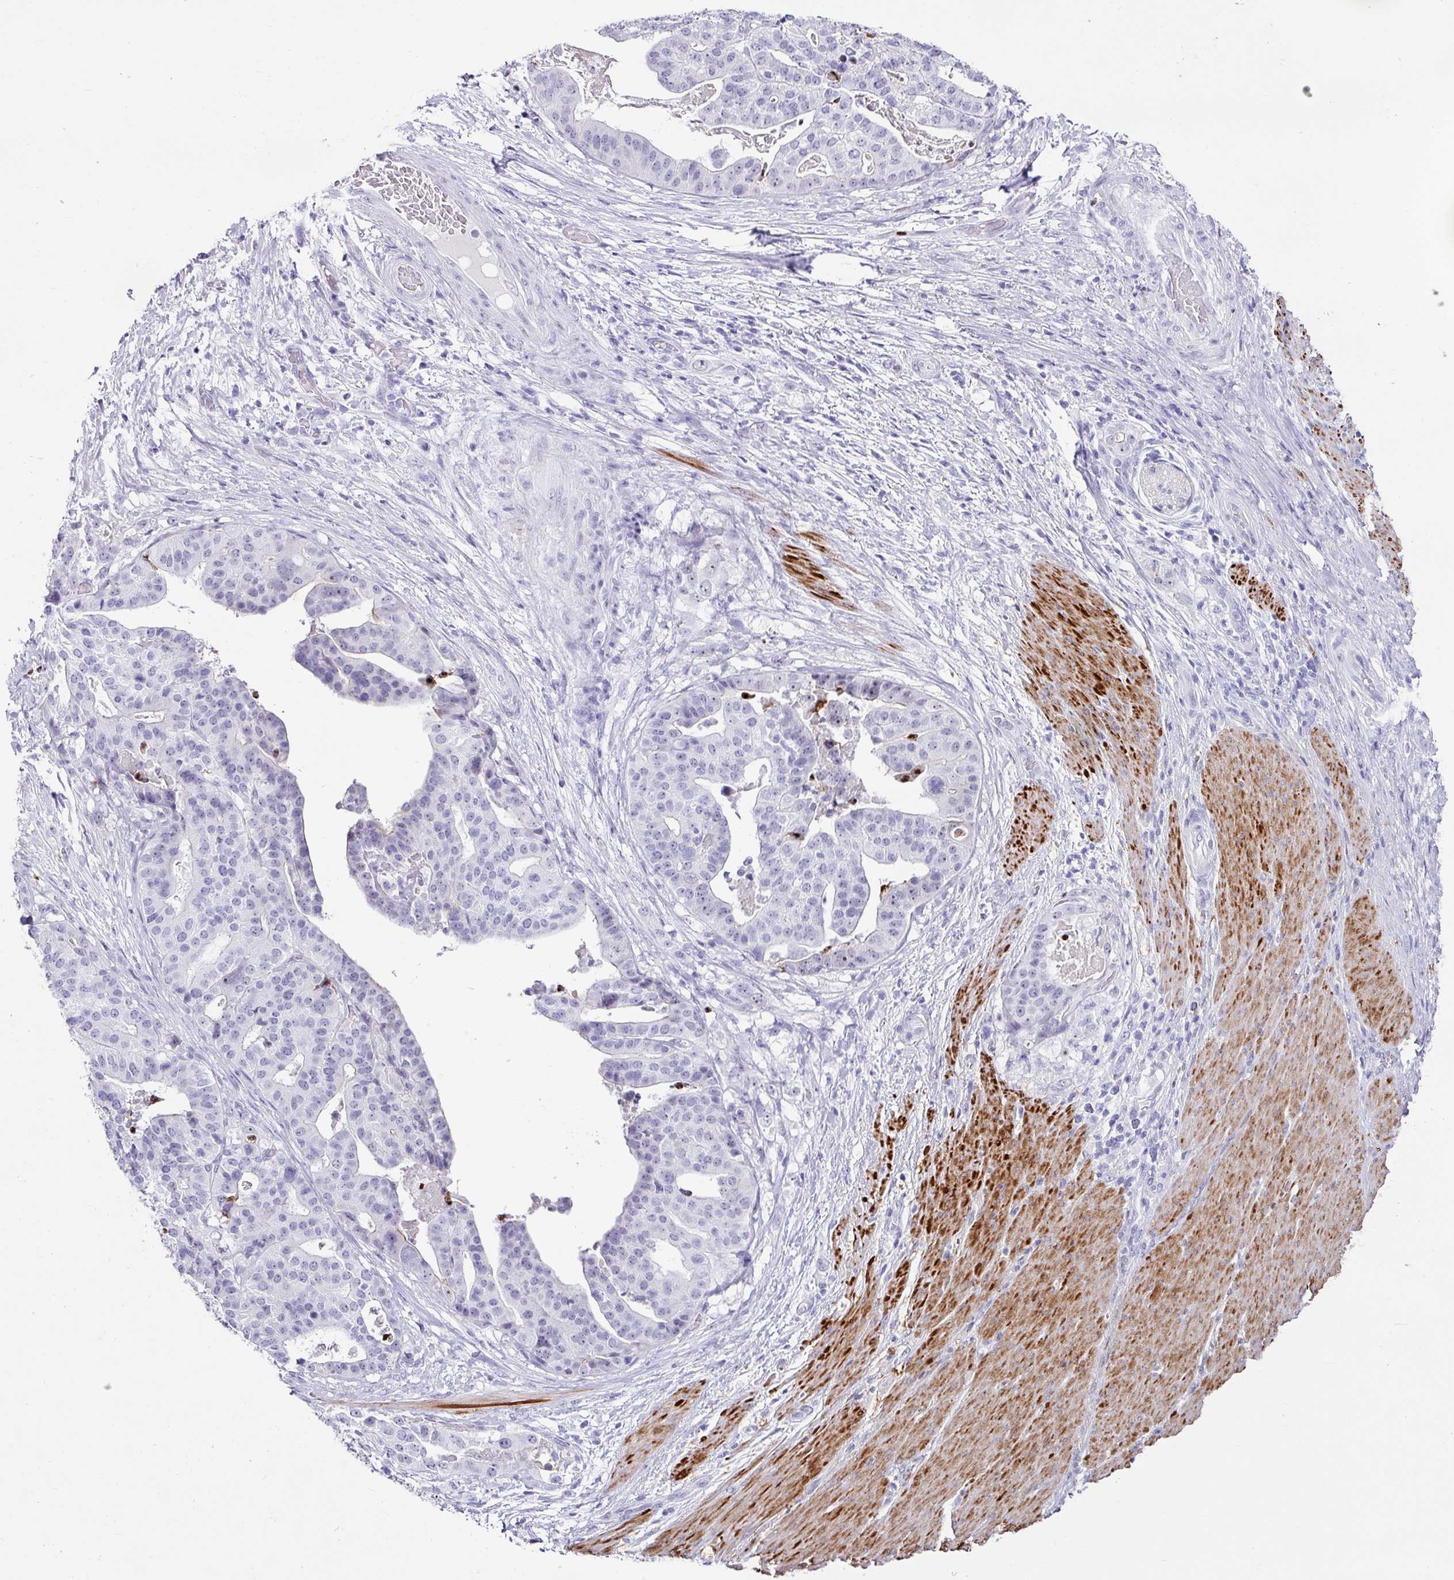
{"staining": {"intensity": "negative", "quantity": "none", "location": "none"}, "tissue": "stomach cancer", "cell_type": "Tumor cells", "image_type": "cancer", "snomed": [{"axis": "morphology", "description": "Adenocarcinoma, NOS"}, {"axis": "topography", "description": "Stomach"}], "caption": "Stomach cancer (adenocarcinoma) stained for a protein using immunohistochemistry (IHC) reveals no staining tumor cells.", "gene": "TRA2A", "patient": {"sex": "male", "age": 48}}